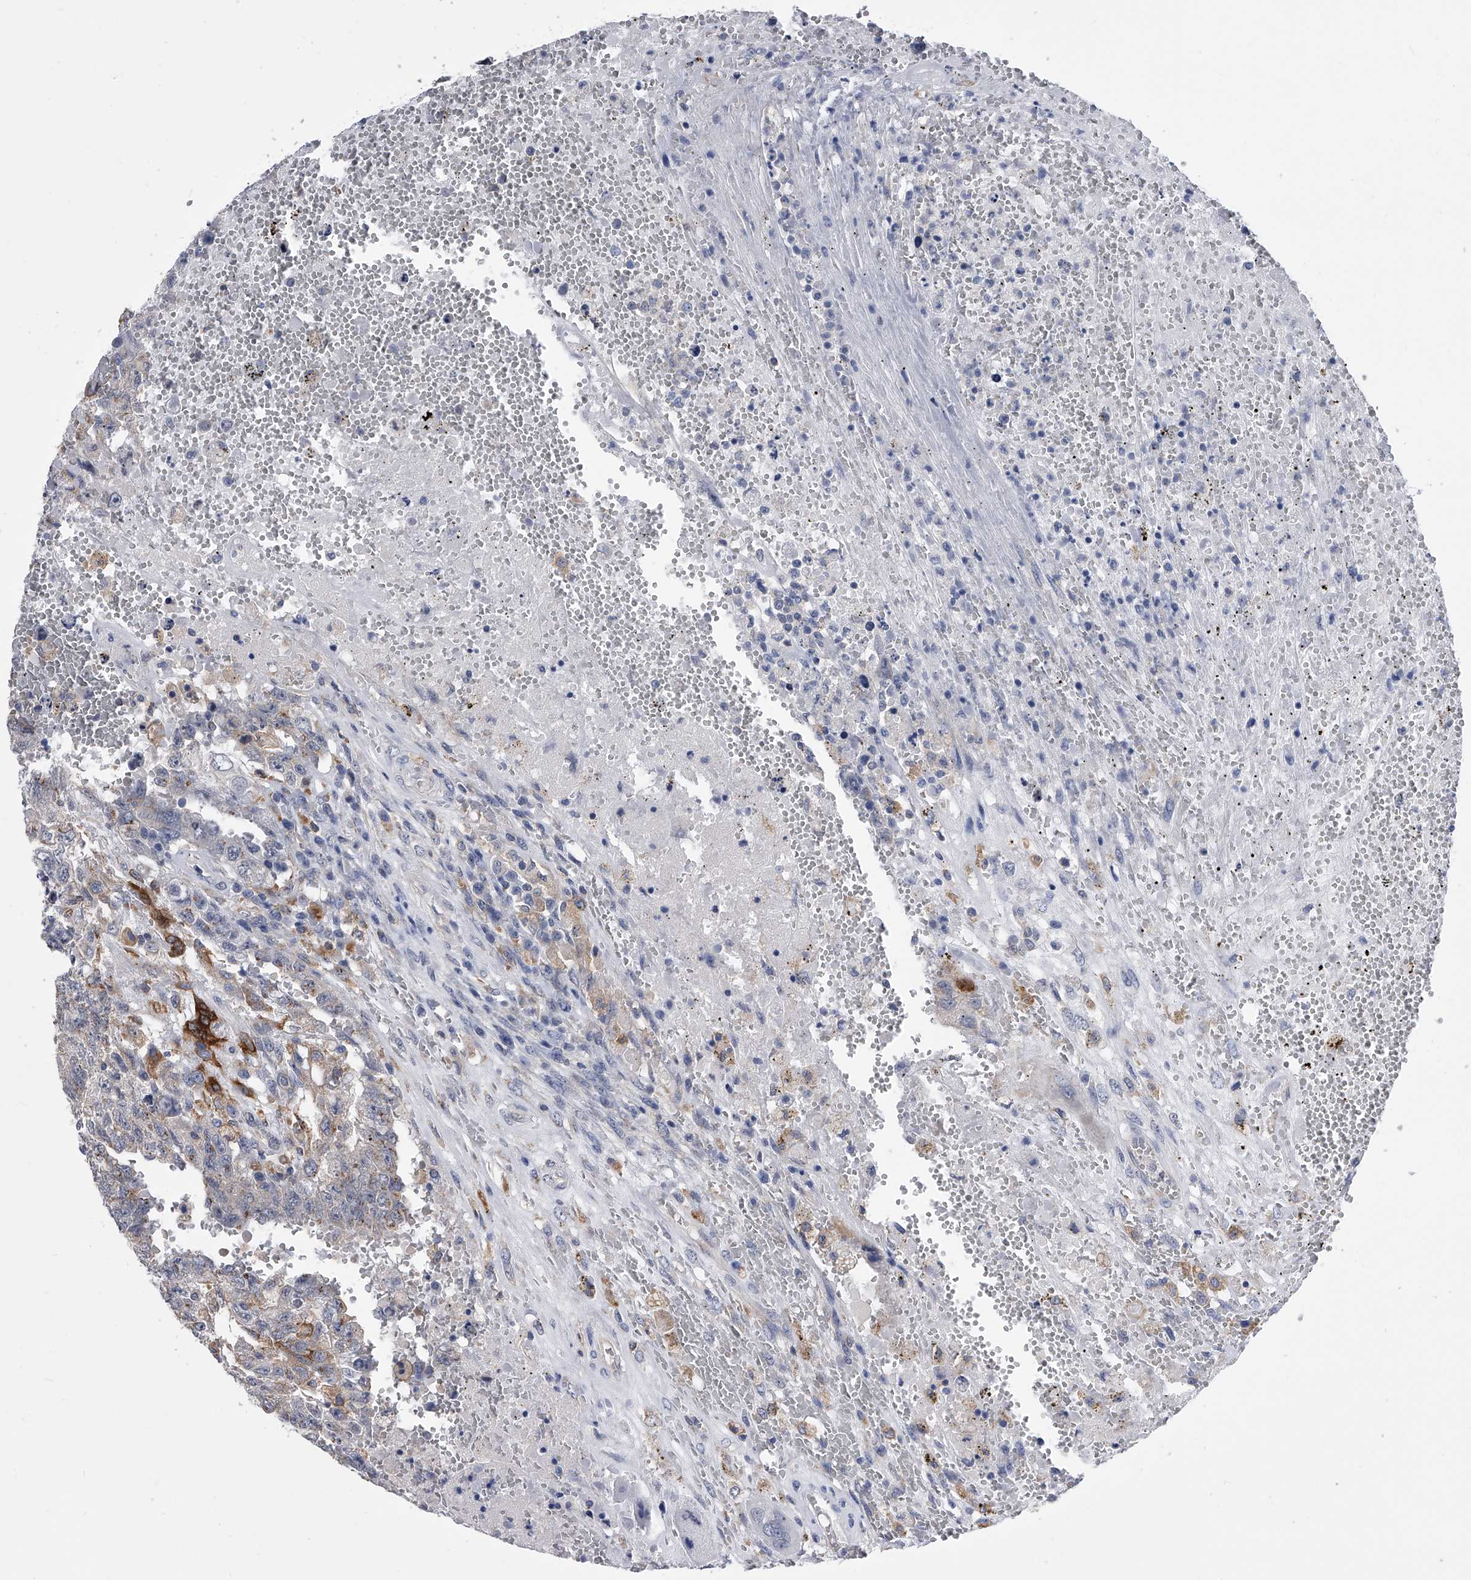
{"staining": {"intensity": "negative", "quantity": "none", "location": "none"}, "tissue": "testis cancer", "cell_type": "Tumor cells", "image_type": "cancer", "snomed": [{"axis": "morphology", "description": "Carcinoma, Embryonal, NOS"}, {"axis": "topography", "description": "Testis"}], "caption": "DAB (3,3'-diaminobenzidine) immunohistochemical staining of human testis cancer shows no significant expression in tumor cells.", "gene": "MAP4K3", "patient": {"sex": "male", "age": 26}}